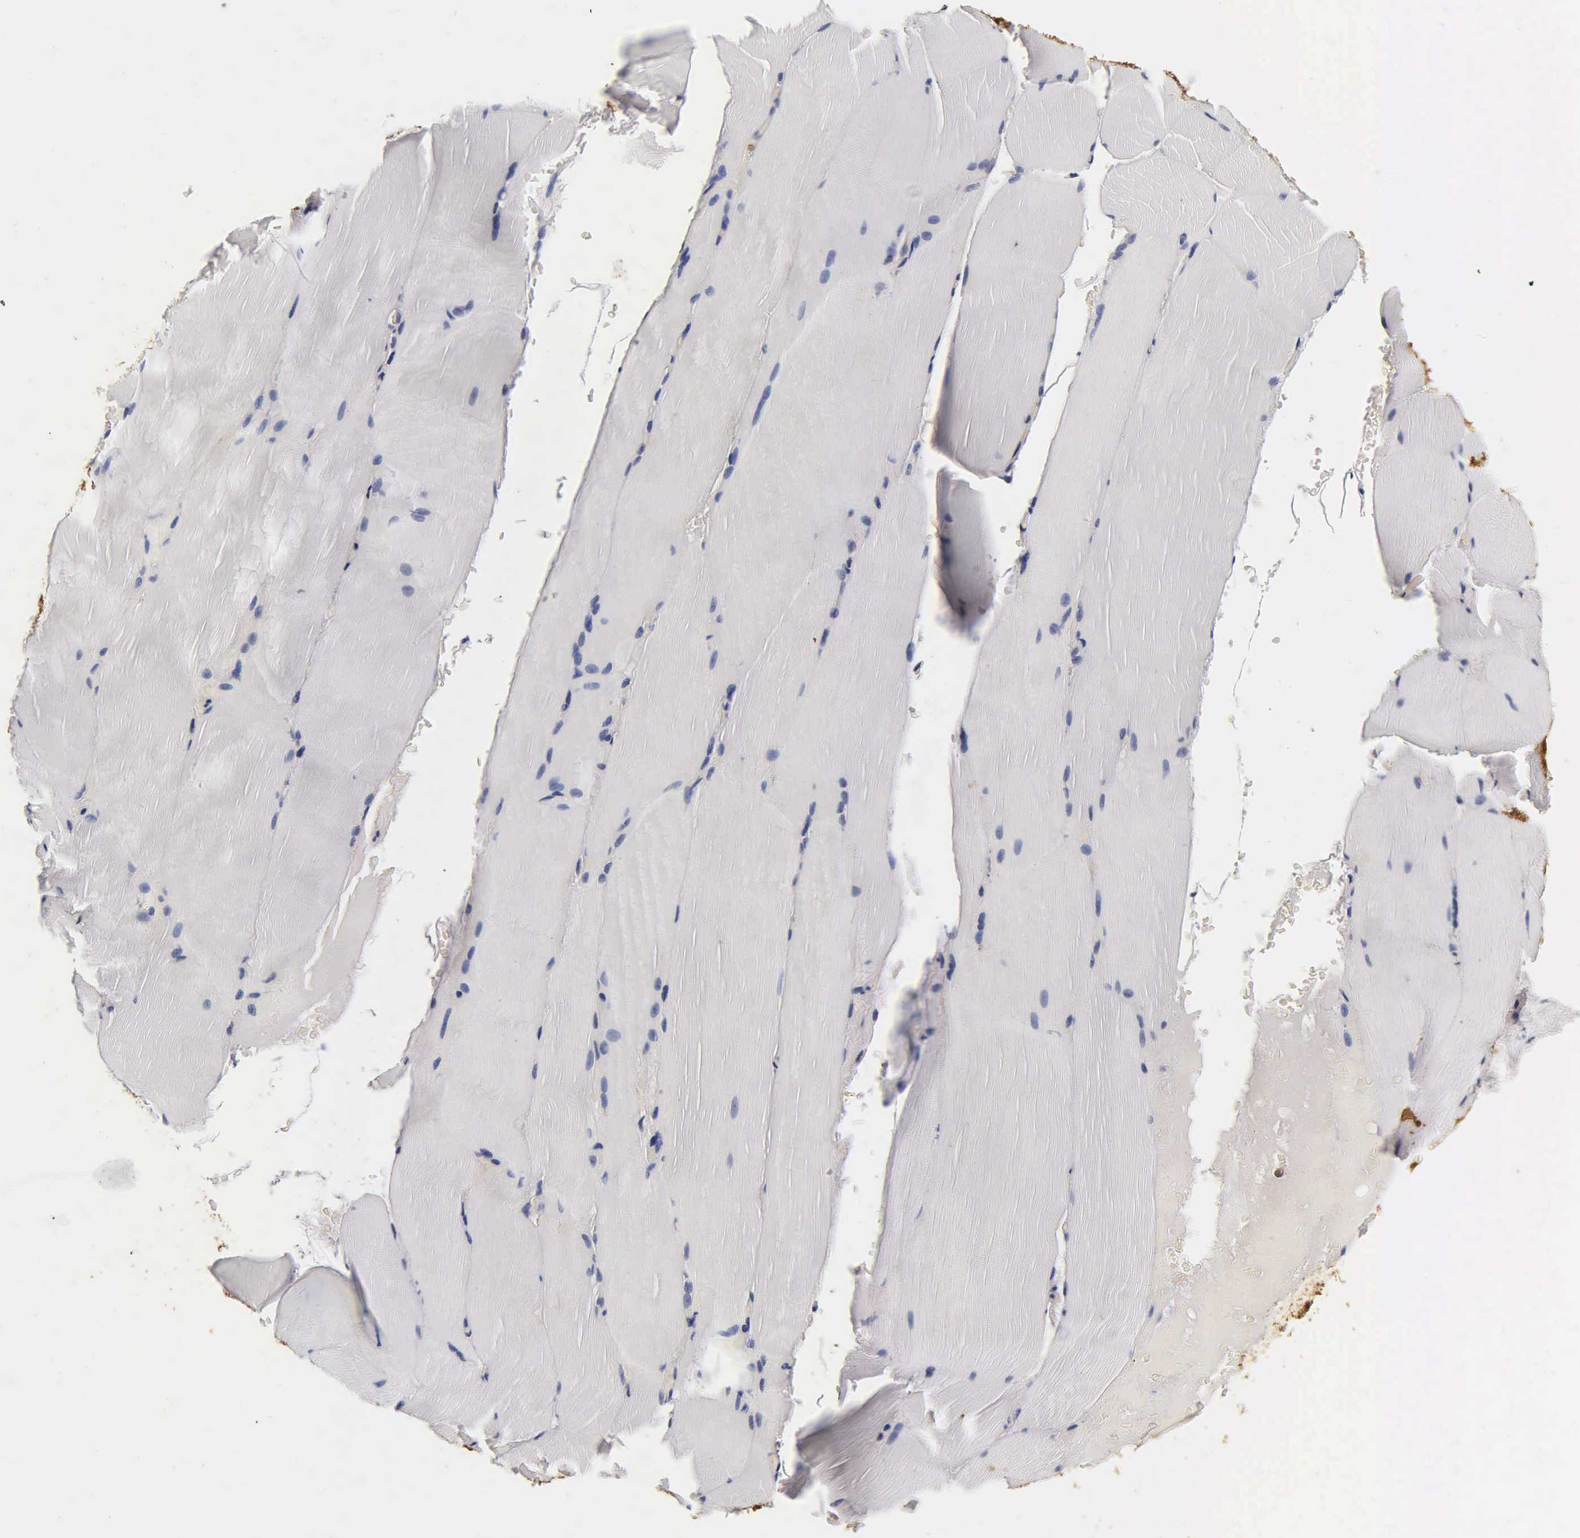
{"staining": {"intensity": "negative", "quantity": "none", "location": "none"}, "tissue": "skeletal muscle", "cell_type": "Myocytes", "image_type": "normal", "snomed": [{"axis": "morphology", "description": "Normal tissue, NOS"}, {"axis": "topography", "description": "Skeletal muscle"}], "caption": "Myocytes show no significant expression in unremarkable skeletal muscle.", "gene": "TG", "patient": {"sex": "male", "age": 71}}